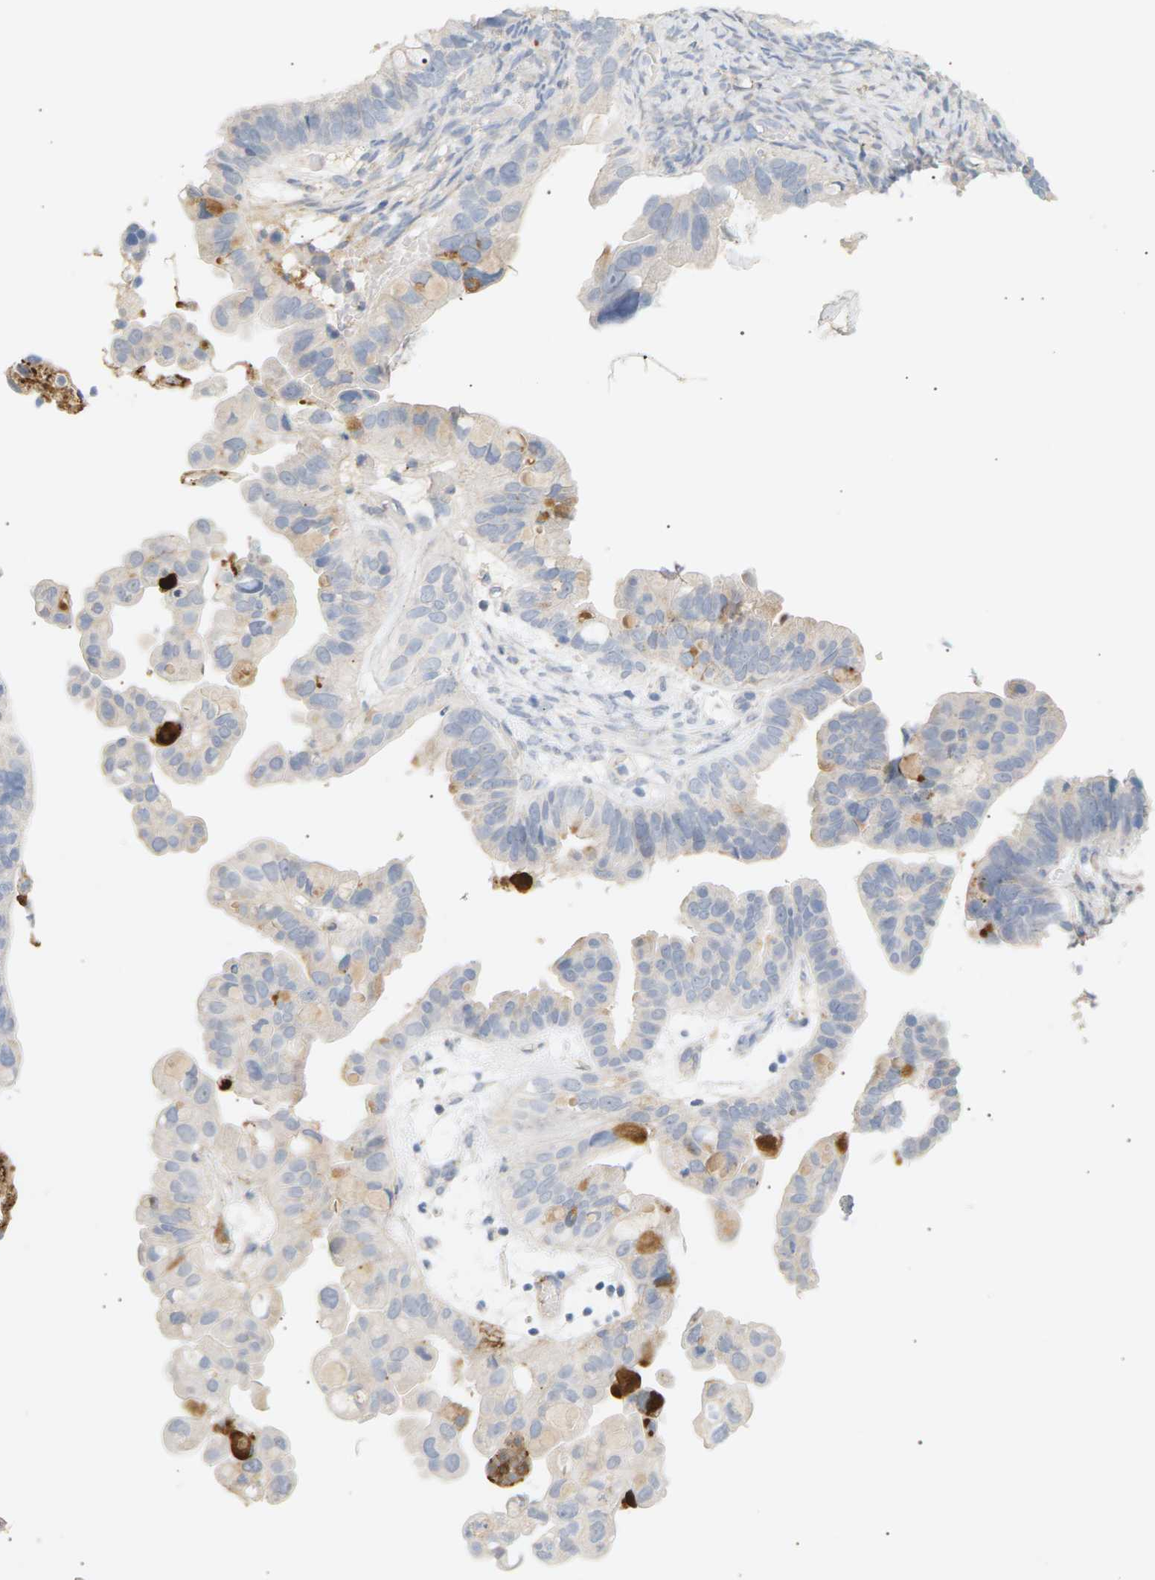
{"staining": {"intensity": "weak", "quantity": "<25%", "location": "cytoplasmic/membranous"}, "tissue": "ovarian cancer", "cell_type": "Tumor cells", "image_type": "cancer", "snomed": [{"axis": "morphology", "description": "Cystadenocarcinoma, serous, NOS"}, {"axis": "topography", "description": "Ovary"}], "caption": "The photomicrograph reveals no staining of tumor cells in ovarian cancer.", "gene": "CLU", "patient": {"sex": "female", "age": 56}}